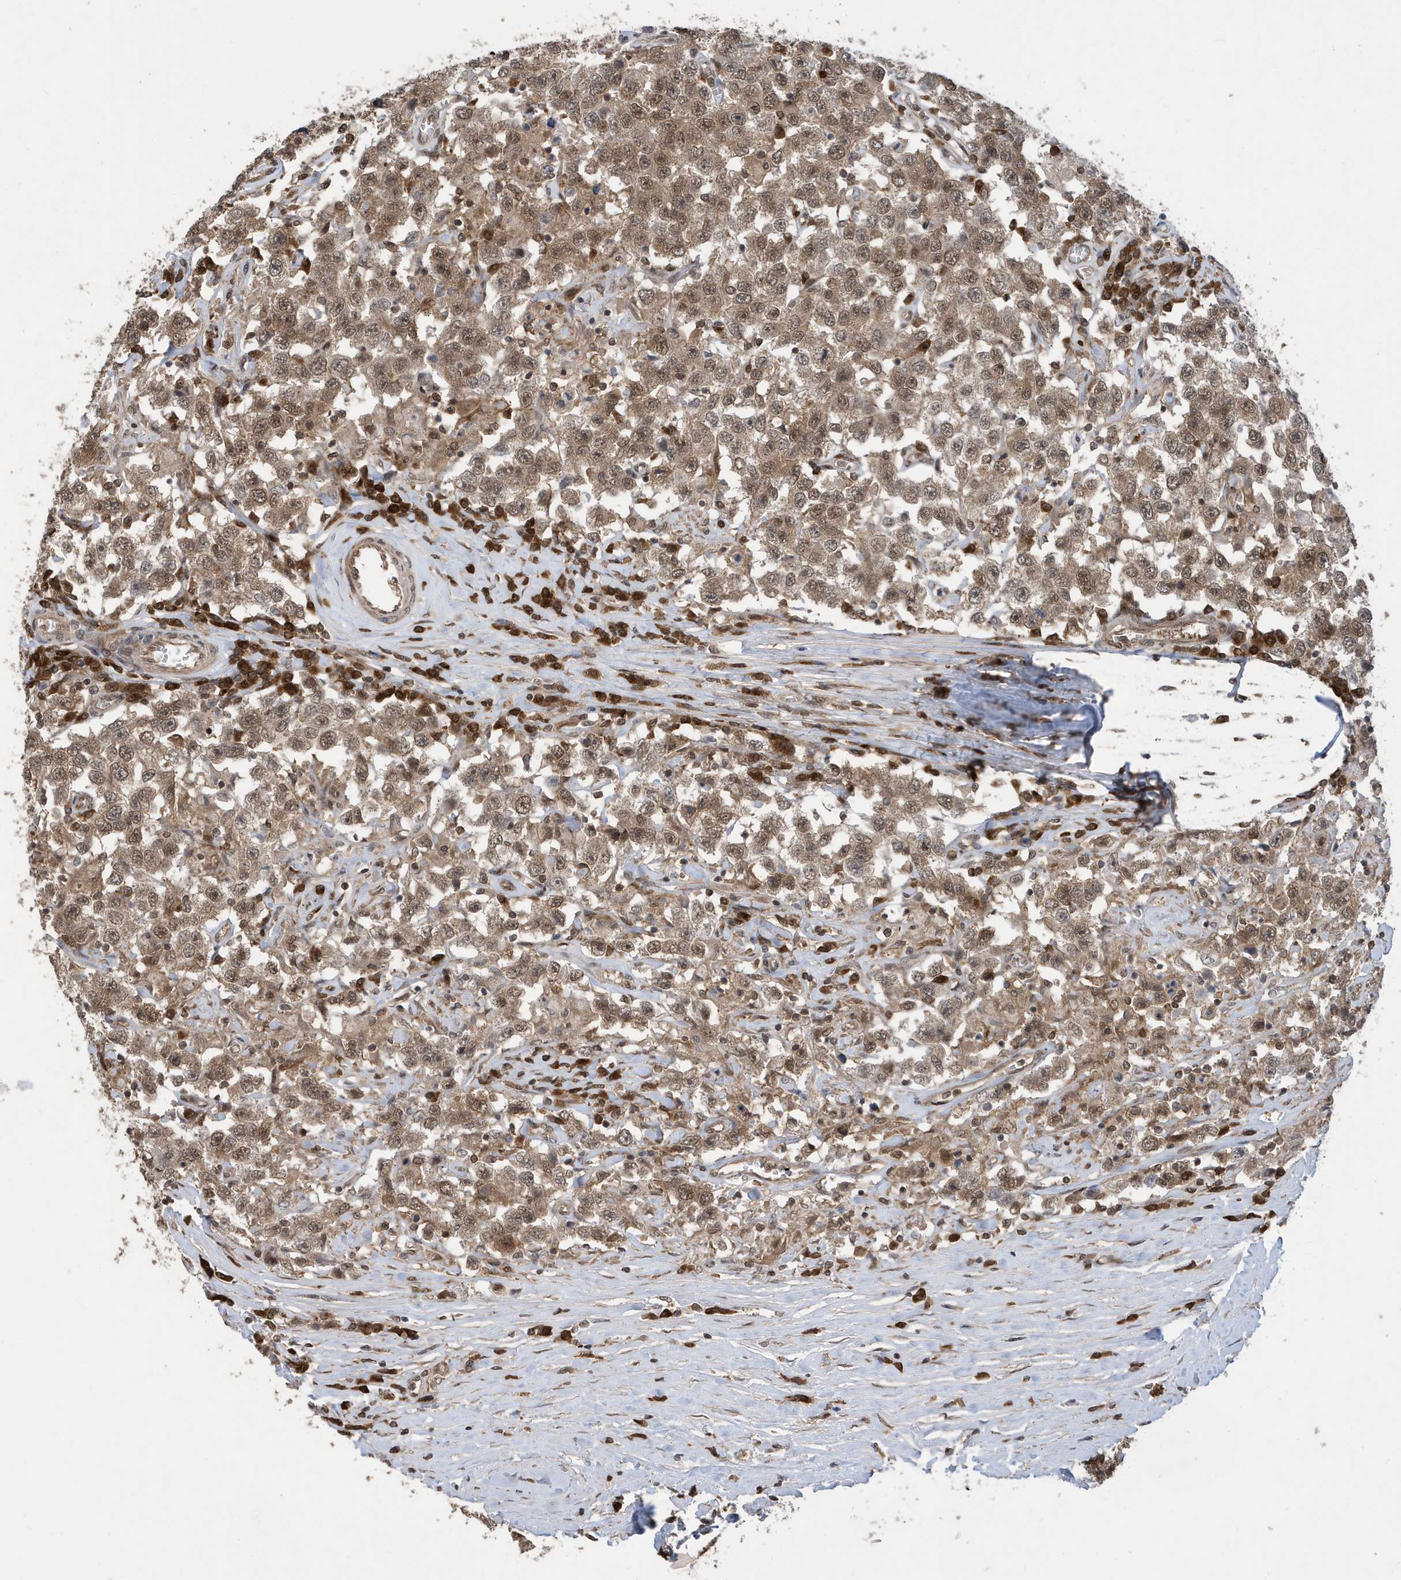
{"staining": {"intensity": "moderate", "quantity": ">75%", "location": "cytoplasmic/membranous,nuclear"}, "tissue": "testis cancer", "cell_type": "Tumor cells", "image_type": "cancer", "snomed": [{"axis": "morphology", "description": "Seminoma, NOS"}, {"axis": "topography", "description": "Testis"}], "caption": "Testis seminoma was stained to show a protein in brown. There is medium levels of moderate cytoplasmic/membranous and nuclear staining in about >75% of tumor cells.", "gene": "UBQLN1", "patient": {"sex": "male", "age": 41}}